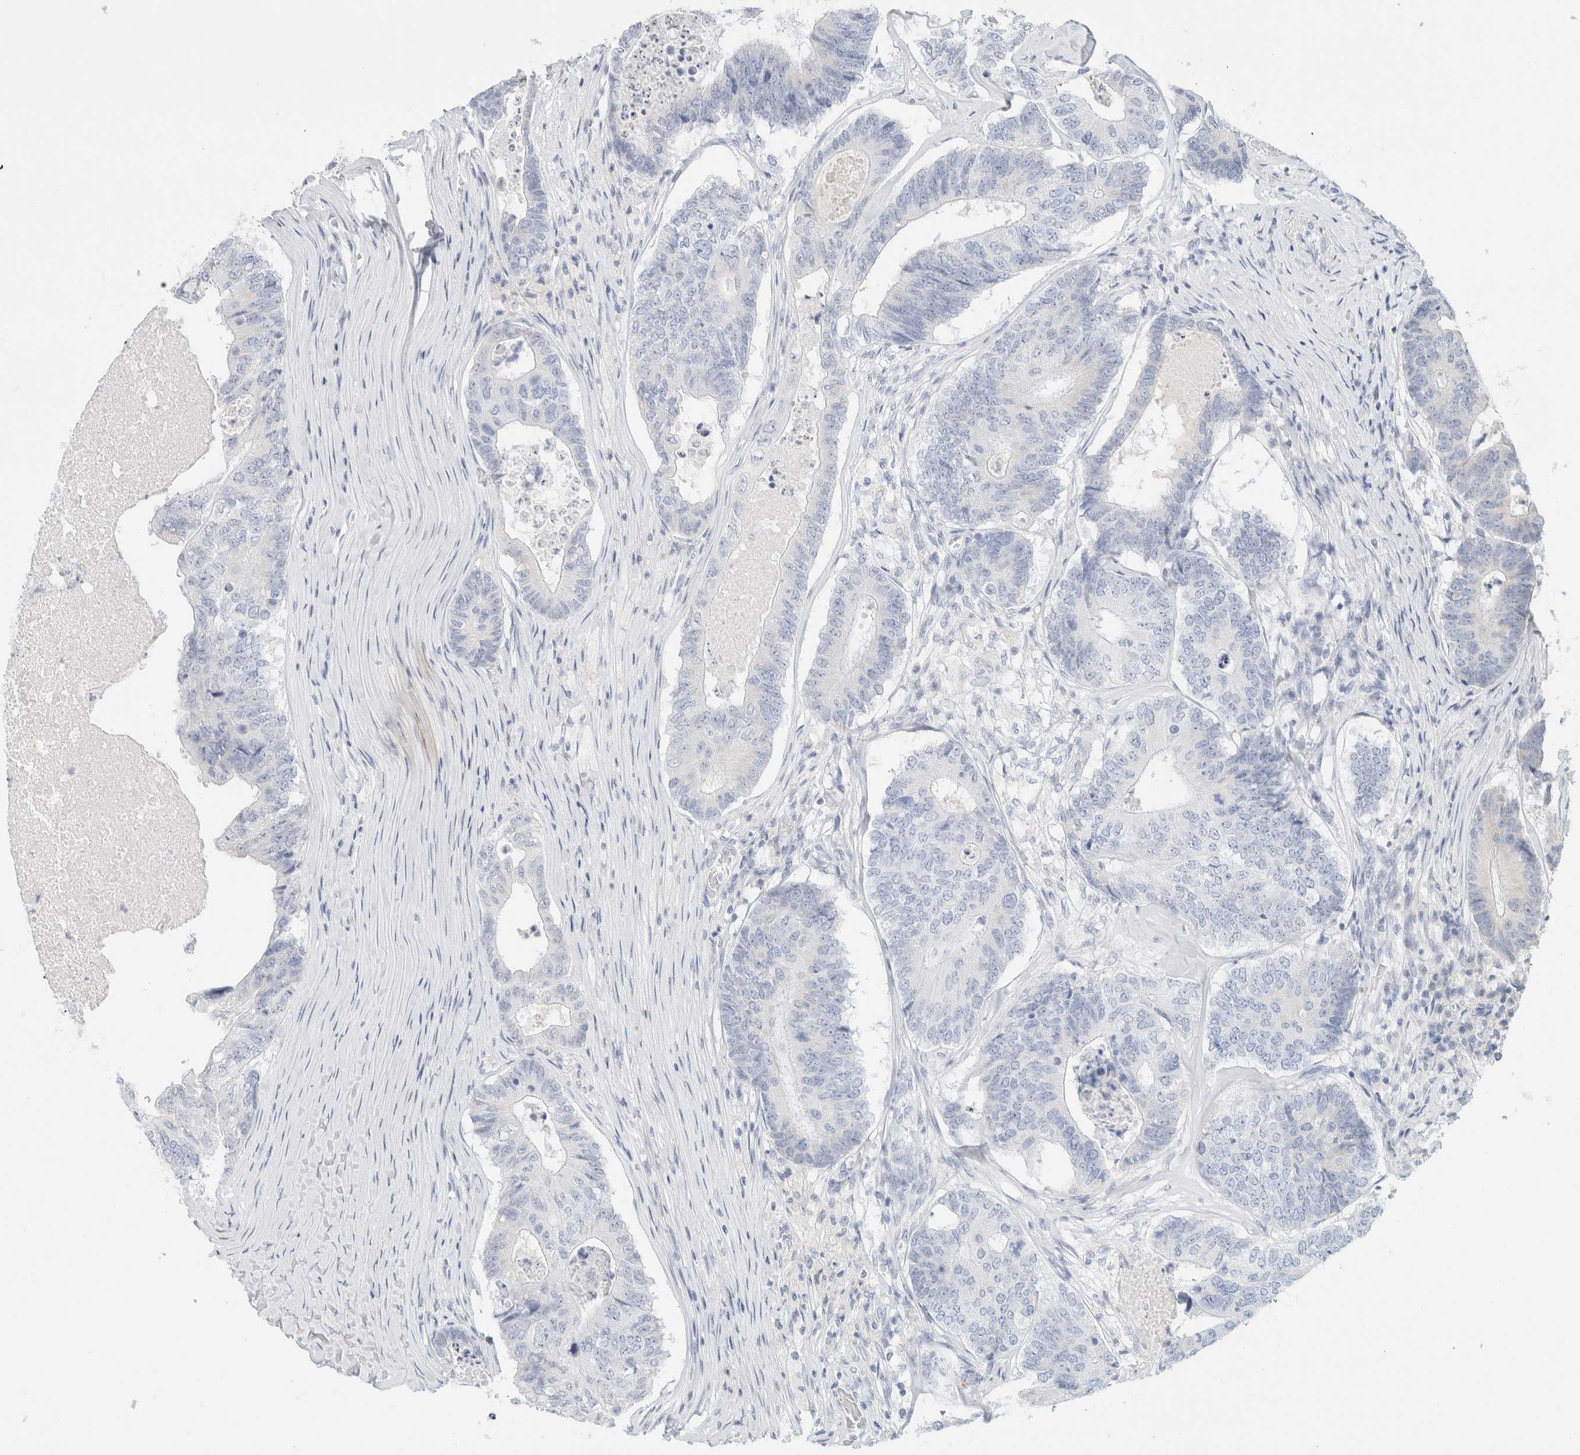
{"staining": {"intensity": "negative", "quantity": "none", "location": "none"}, "tissue": "colorectal cancer", "cell_type": "Tumor cells", "image_type": "cancer", "snomed": [{"axis": "morphology", "description": "Adenocarcinoma, NOS"}, {"axis": "topography", "description": "Colon"}], "caption": "An image of human colorectal adenocarcinoma is negative for staining in tumor cells.", "gene": "HEXD", "patient": {"sex": "female", "age": 67}}